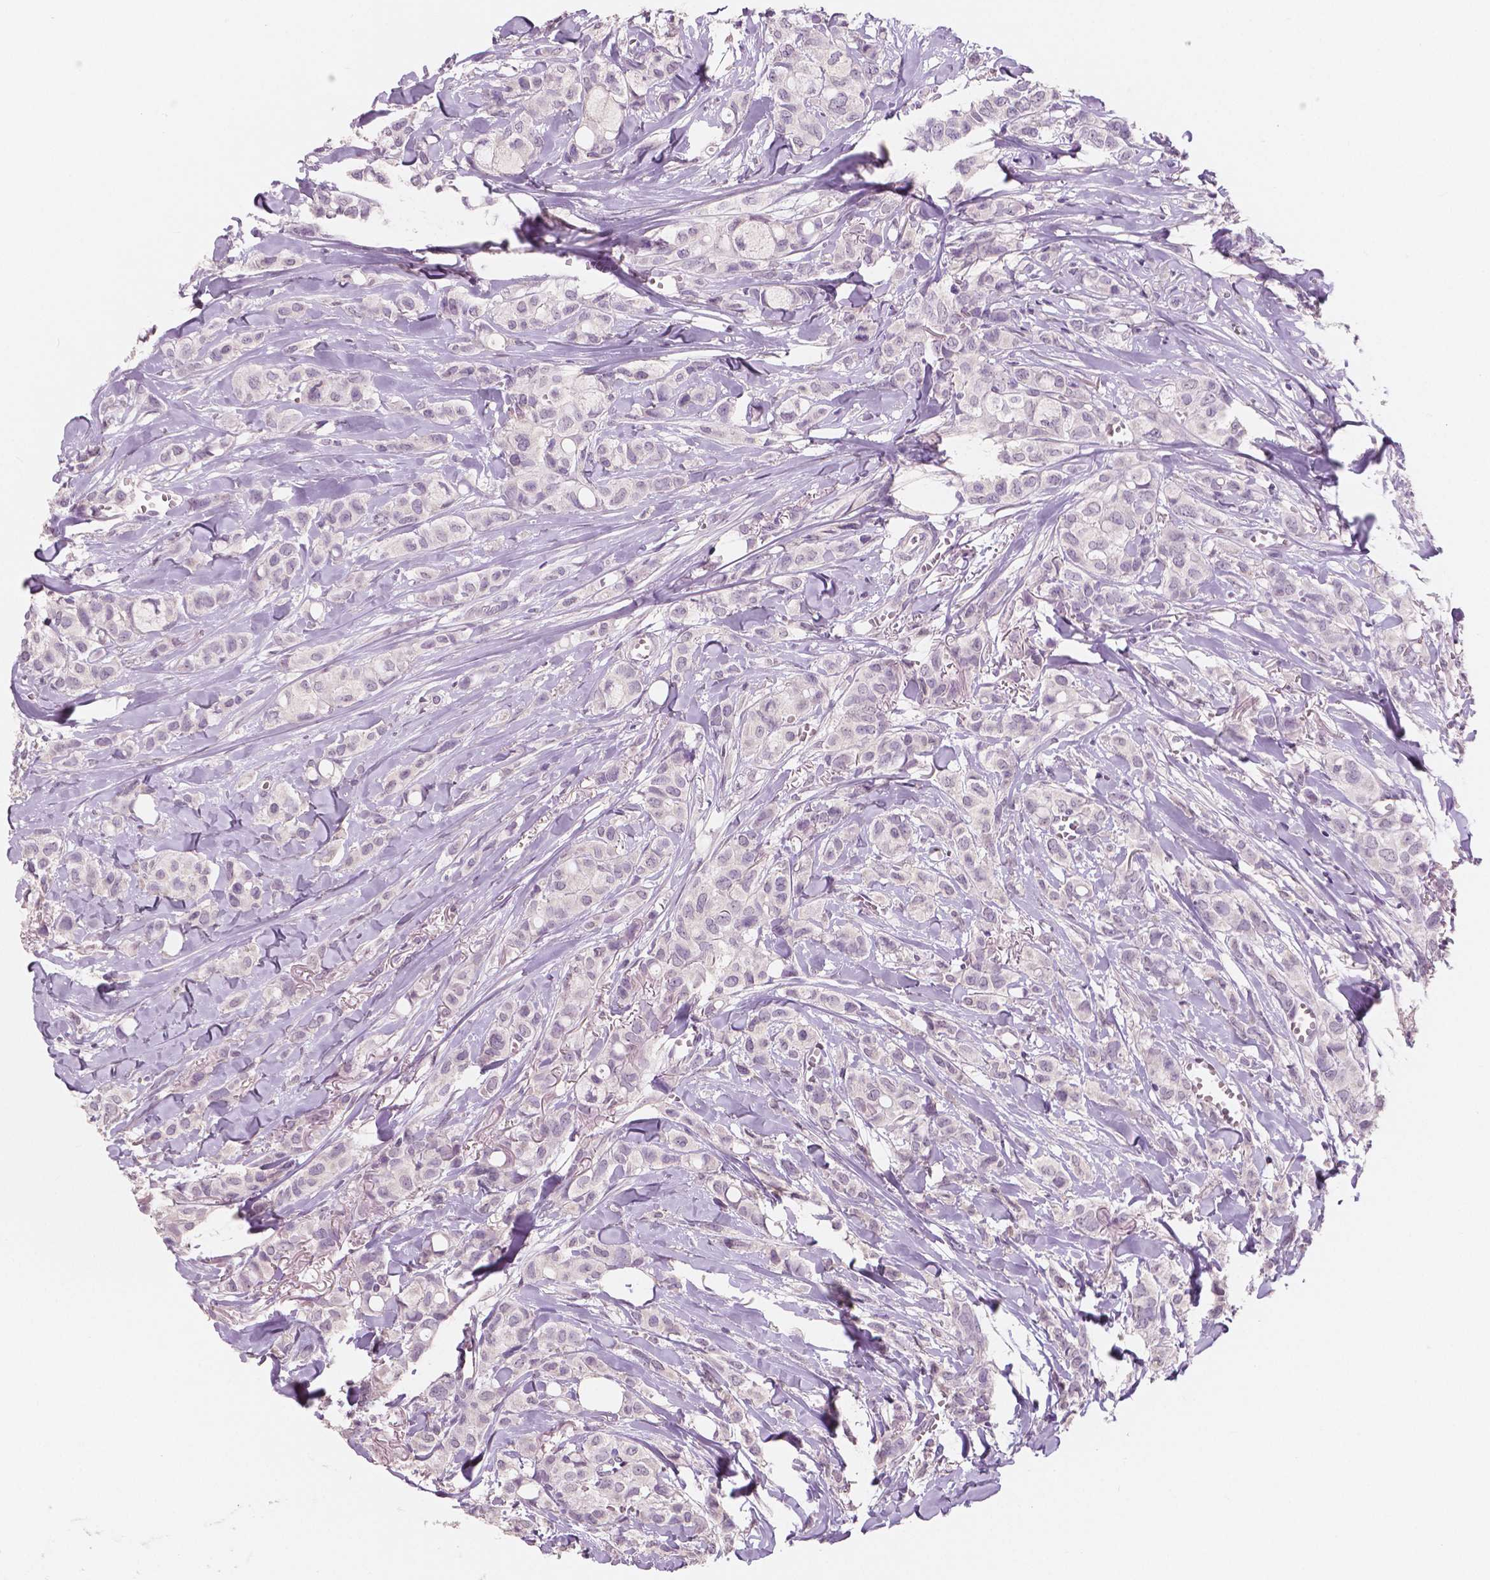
{"staining": {"intensity": "negative", "quantity": "none", "location": "none"}, "tissue": "breast cancer", "cell_type": "Tumor cells", "image_type": "cancer", "snomed": [{"axis": "morphology", "description": "Duct carcinoma"}, {"axis": "topography", "description": "Breast"}], "caption": "There is no significant expression in tumor cells of invasive ductal carcinoma (breast). (Stains: DAB (3,3'-diaminobenzidine) immunohistochemistry with hematoxylin counter stain, Microscopy: brightfield microscopy at high magnification).", "gene": "NECAB1", "patient": {"sex": "female", "age": 85}}